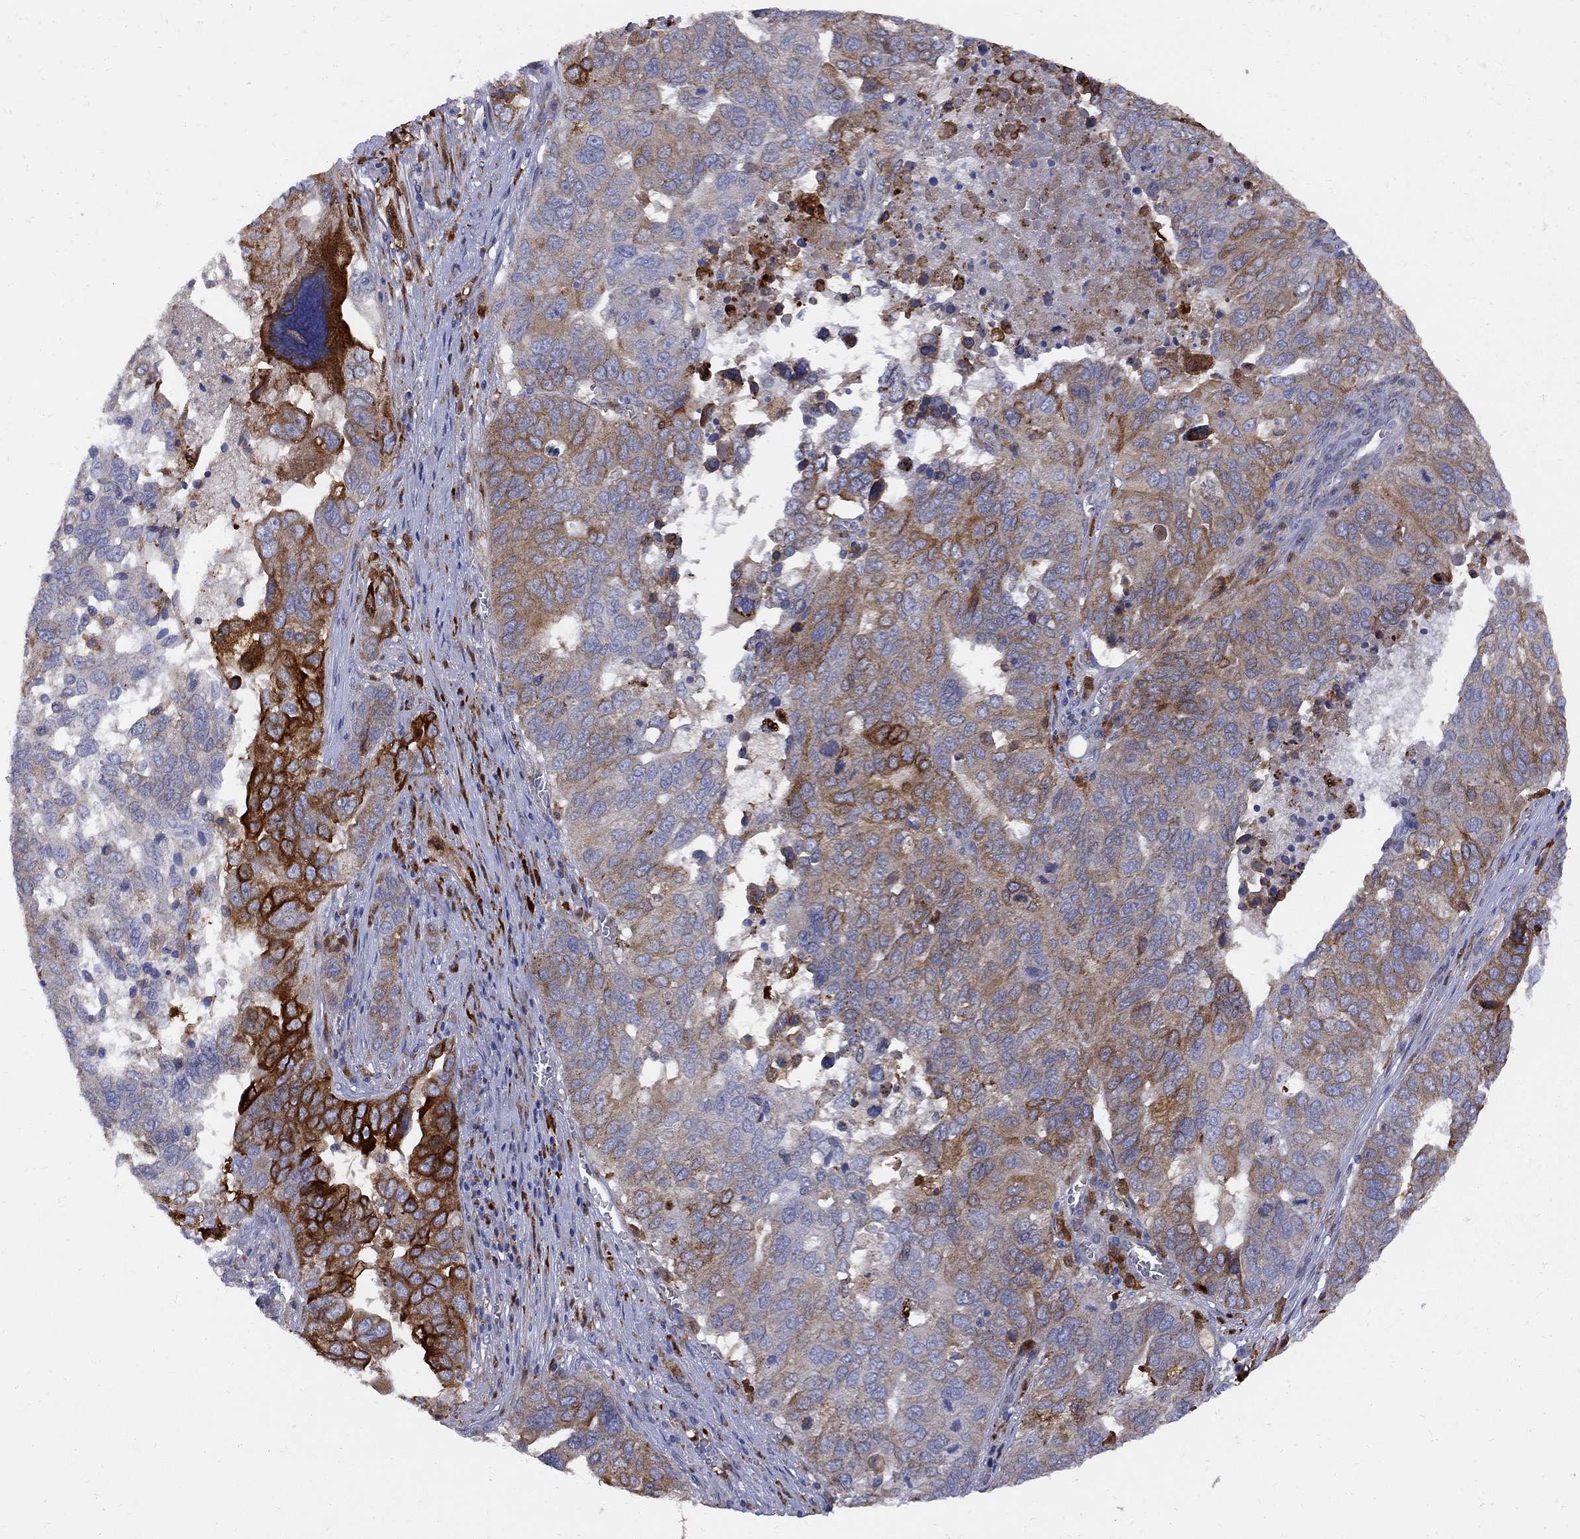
{"staining": {"intensity": "strong", "quantity": "<25%", "location": "cytoplasmic/membranous"}, "tissue": "ovarian cancer", "cell_type": "Tumor cells", "image_type": "cancer", "snomed": [{"axis": "morphology", "description": "Carcinoma, endometroid"}, {"axis": "topography", "description": "Soft tissue"}, {"axis": "topography", "description": "Ovary"}], "caption": "Ovarian cancer (endometroid carcinoma) stained with immunohistochemistry (IHC) demonstrates strong cytoplasmic/membranous staining in about <25% of tumor cells. The staining is performed using DAB (3,3'-diaminobenzidine) brown chromogen to label protein expression. The nuclei are counter-stained blue using hematoxylin.", "gene": "MTHFR", "patient": {"sex": "female", "age": 52}}